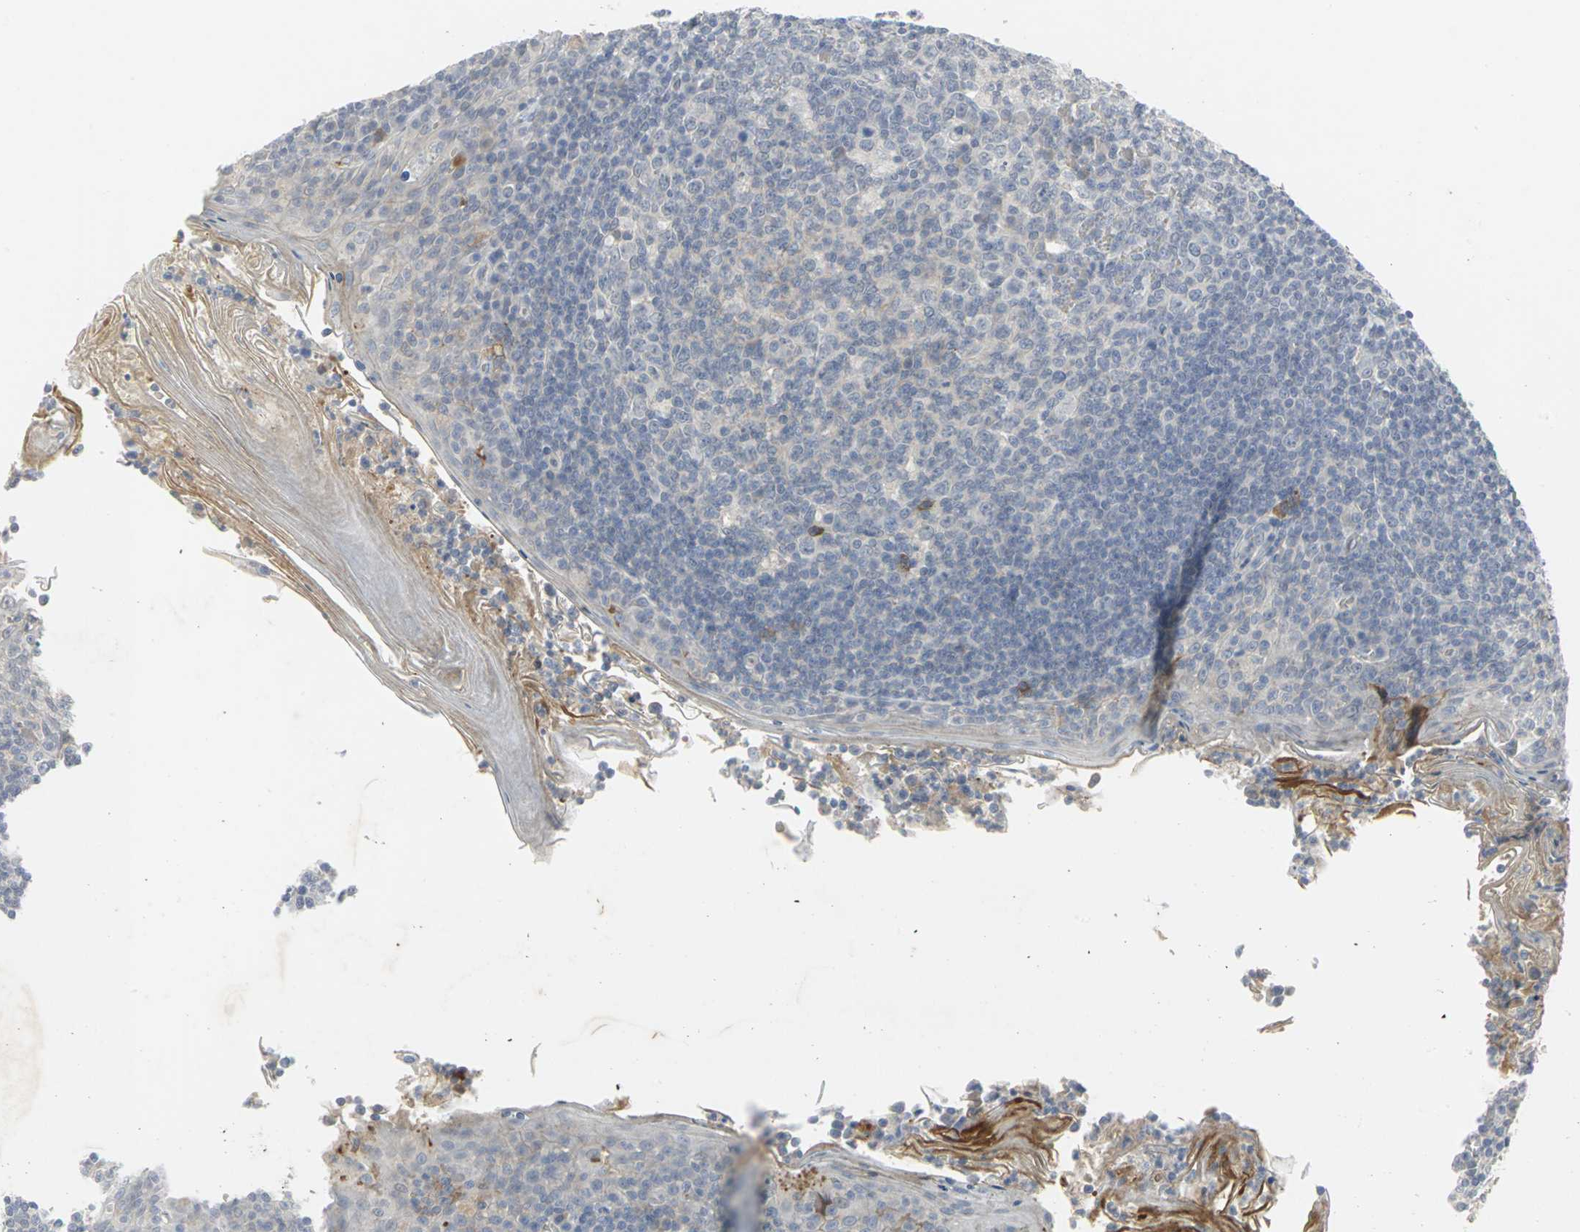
{"staining": {"intensity": "negative", "quantity": "none", "location": "none"}, "tissue": "tonsil", "cell_type": "Germinal center cells", "image_type": "normal", "snomed": [{"axis": "morphology", "description": "Normal tissue, NOS"}, {"axis": "topography", "description": "Tonsil"}], "caption": "Immunohistochemical staining of normal tonsil reveals no significant staining in germinal center cells.", "gene": "ZIC1", "patient": {"sex": "male", "age": 31}}